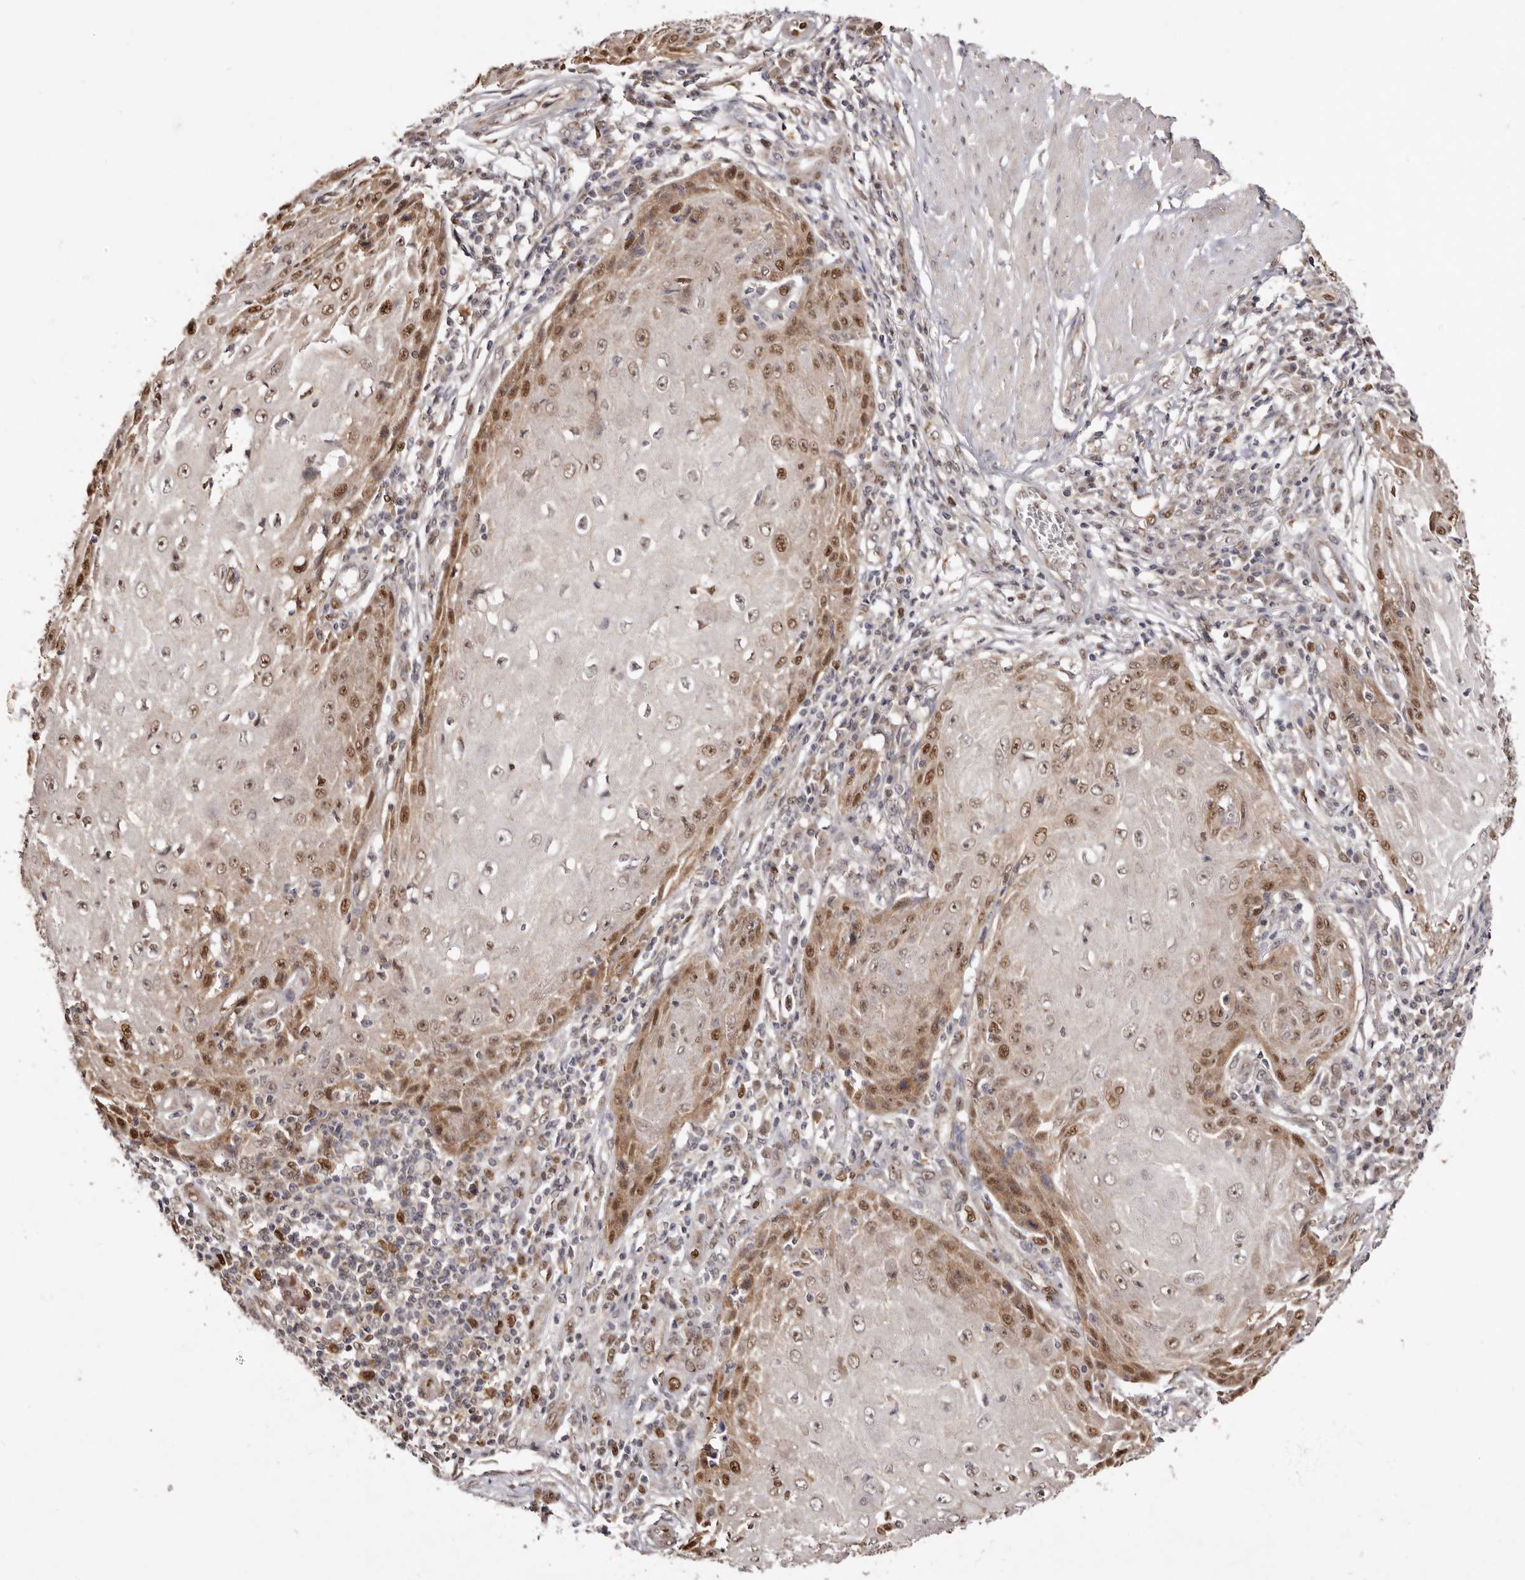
{"staining": {"intensity": "moderate", "quantity": "25%-75%", "location": "cytoplasmic/membranous,nuclear"}, "tissue": "skin cancer", "cell_type": "Tumor cells", "image_type": "cancer", "snomed": [{"axis": "morphology", "description": "Squamous cell carcinoma, NOS"}, {"axis": "topography", "description": "Skin"}], "caption": "Skin cancer (squamous cell carcinoma) stained with a protein marker shows moderate staining in tumor cells.", "gene": "NOTCH1", "patient": {"sex": "female", "age": 73}}